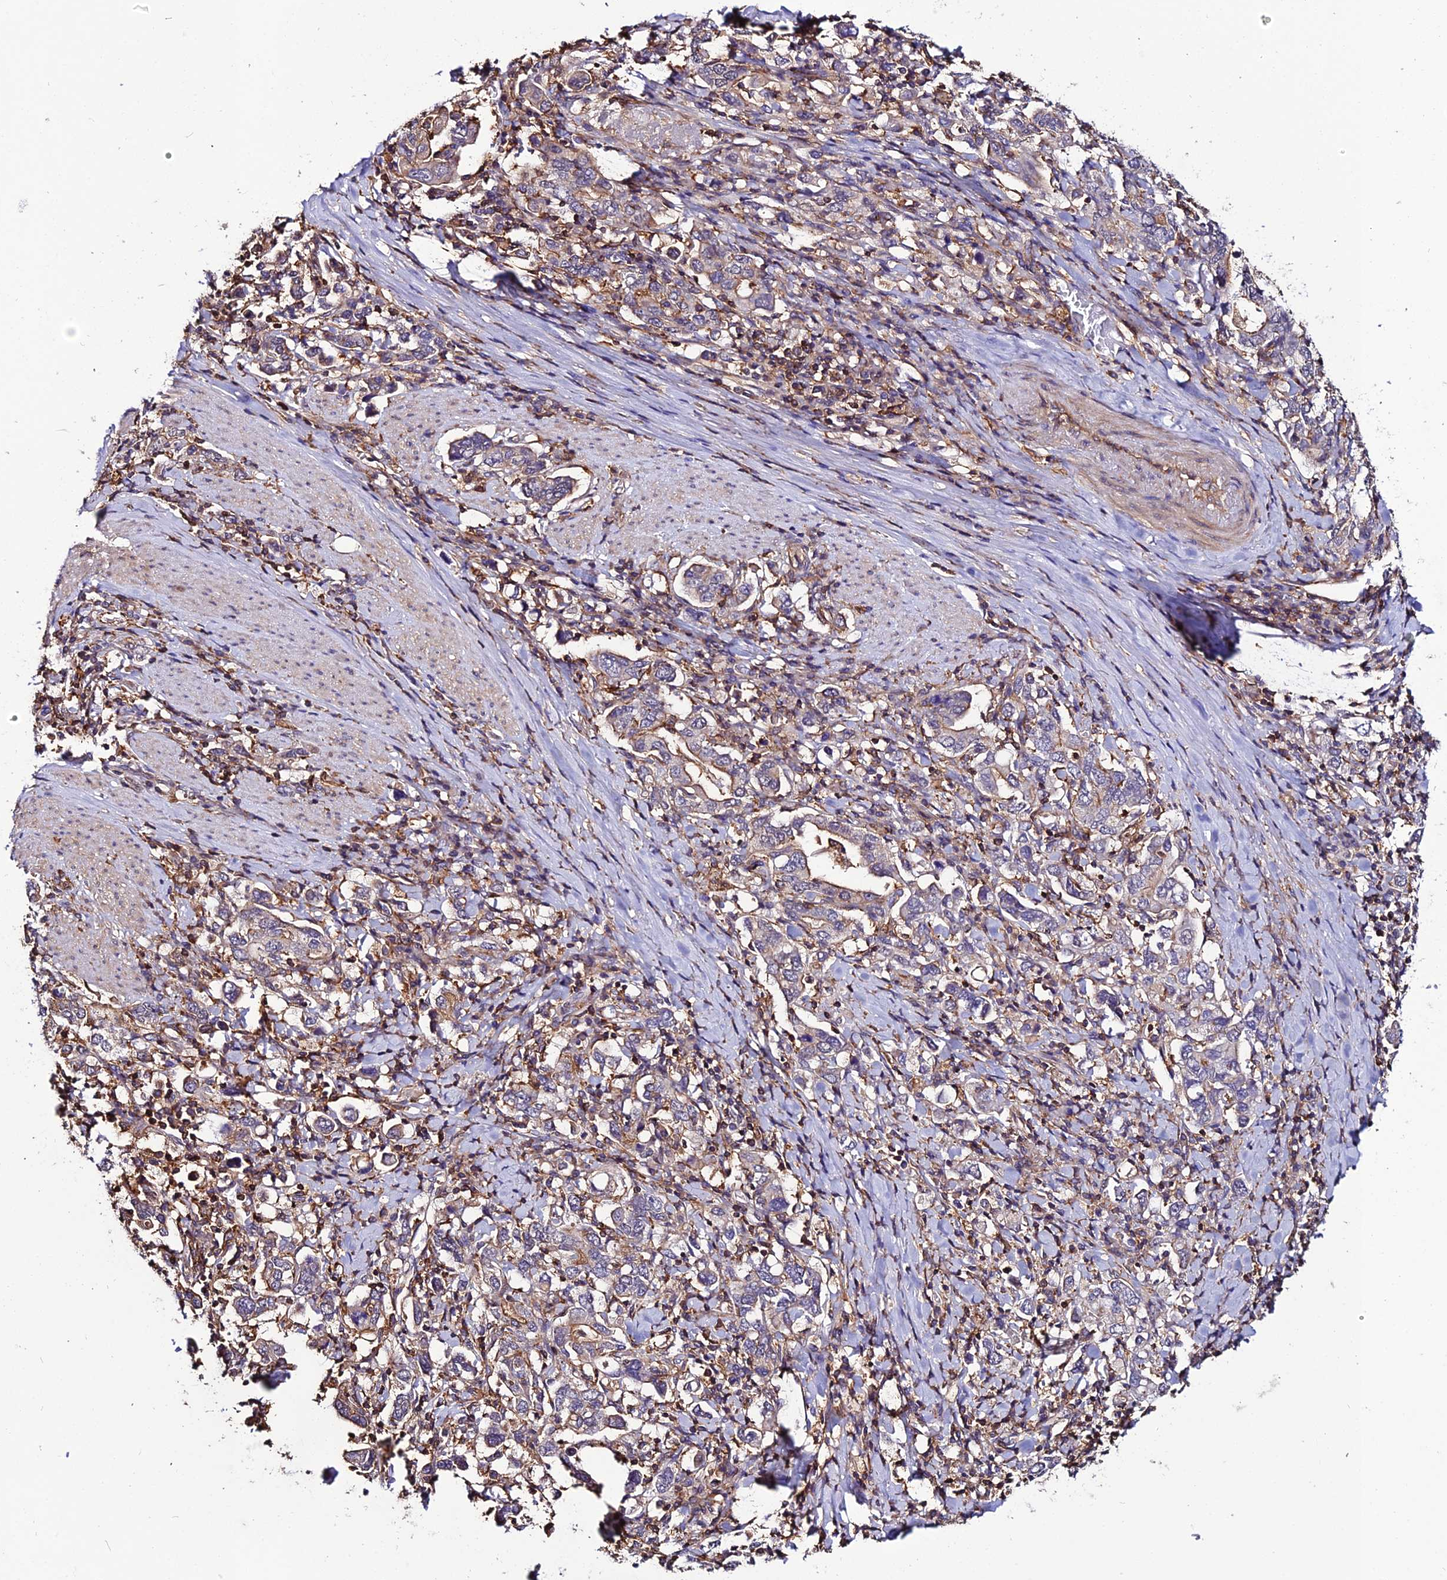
{"staining": {"intensity": "moderate", "quantity": "<25%", "location": "cytoplasmic/membranous"}, "tissue": "stomach cancer", "cell_type": "Tumor cells", "image_type": "cancer", "snomed": [{"axis": "morphology", "description": "Adenocarcinoma, NOS"}, {"axis": "topography", "description": "Stomach, upper"}], "caption": "Immunohistochemical staining of adenocarcinoma (stomach) displays low levels of moderate cytoplasmic/membranous protein expression in about <25% of tumor cells.", "gene": "USP17L15", "patient": {"sex": "male", "age": 62}}